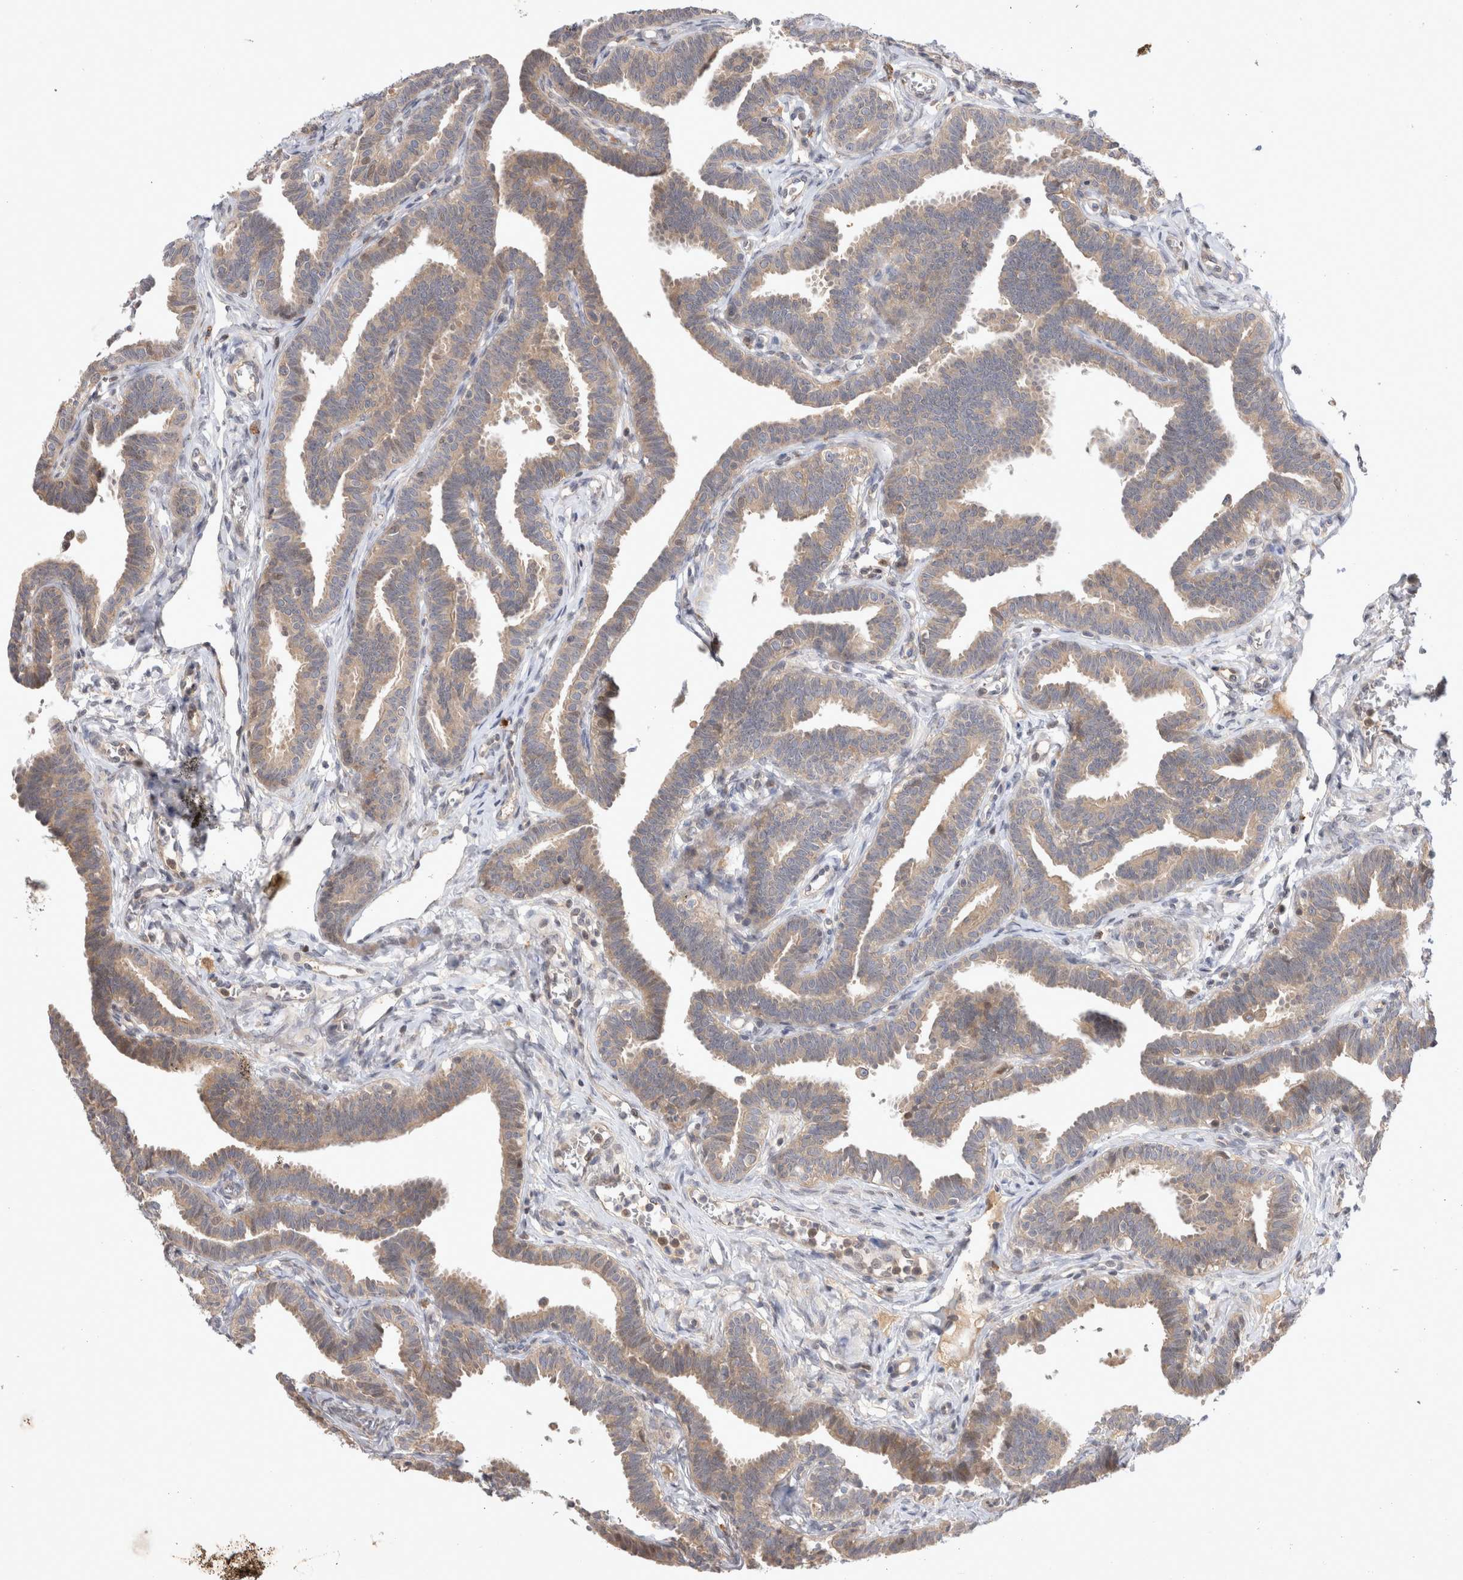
{"staining": {"intensity": "weak", "quantity": ">75%", "location": "cytoplasmic/membranous"}, "tissue": "fallopian tube", "cell_type": "Glandular cells", "image_type": "normal", "snomed": [{"axis": "morphology", "description": "Normal tissue, NOS"}, {"axis": "topography", "description": "Fallopian tube"}, {"axis": "topography", "description": "Ovary"}], "caption": "IHC of normal human fallopian tube shows low levels of weak cytoplasmic/membranous expression in about >75% of glandular cells. (IHC, brightfield microscopy, high magnification).", "gene": "HTT", "patient": {"sex": "female", "age": 23}}